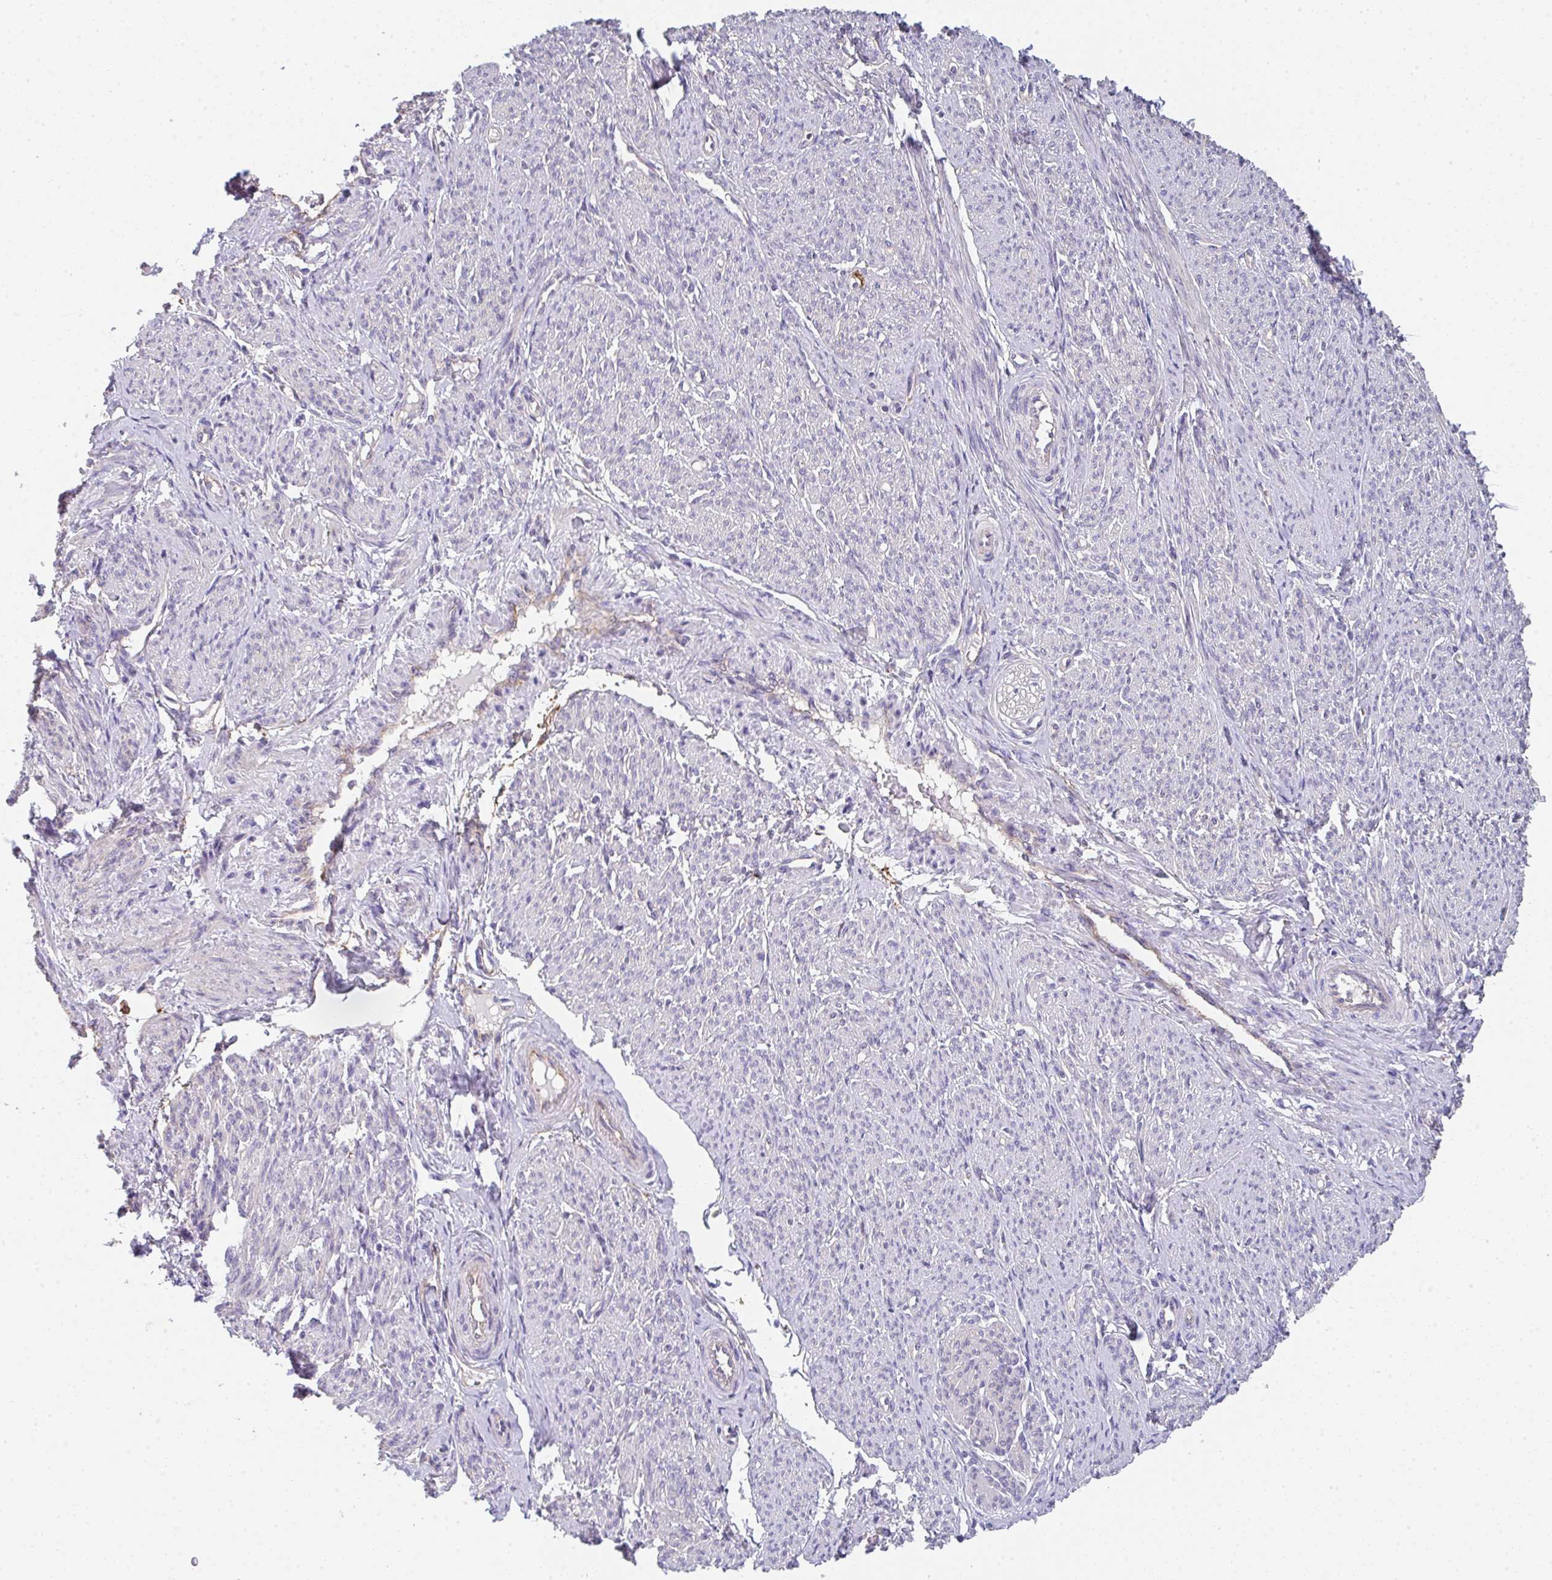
{"staining": {"intensity": "weak", "quantity": "<25%", "location": "cytoplasmic/membranous"}, "tissue": "smooth muscle", "cell_type": "Smooth muscle cells", "image_type": "normal", "snomed": [{"axis": "morphology", "description": "Normal tissue, NOS"}, {"axis": "topography", "description": "Smooth muscle"}], "caption": "Image shows no significant protein positivity in smooth muscle cells of unremarkable smooth muscle. (DAB immunohistochemistry (IHC) visualized using brightfield microscopy, high magnification).", "gene": "DBN1", "patient": {"sex": "female", "age": 65}}